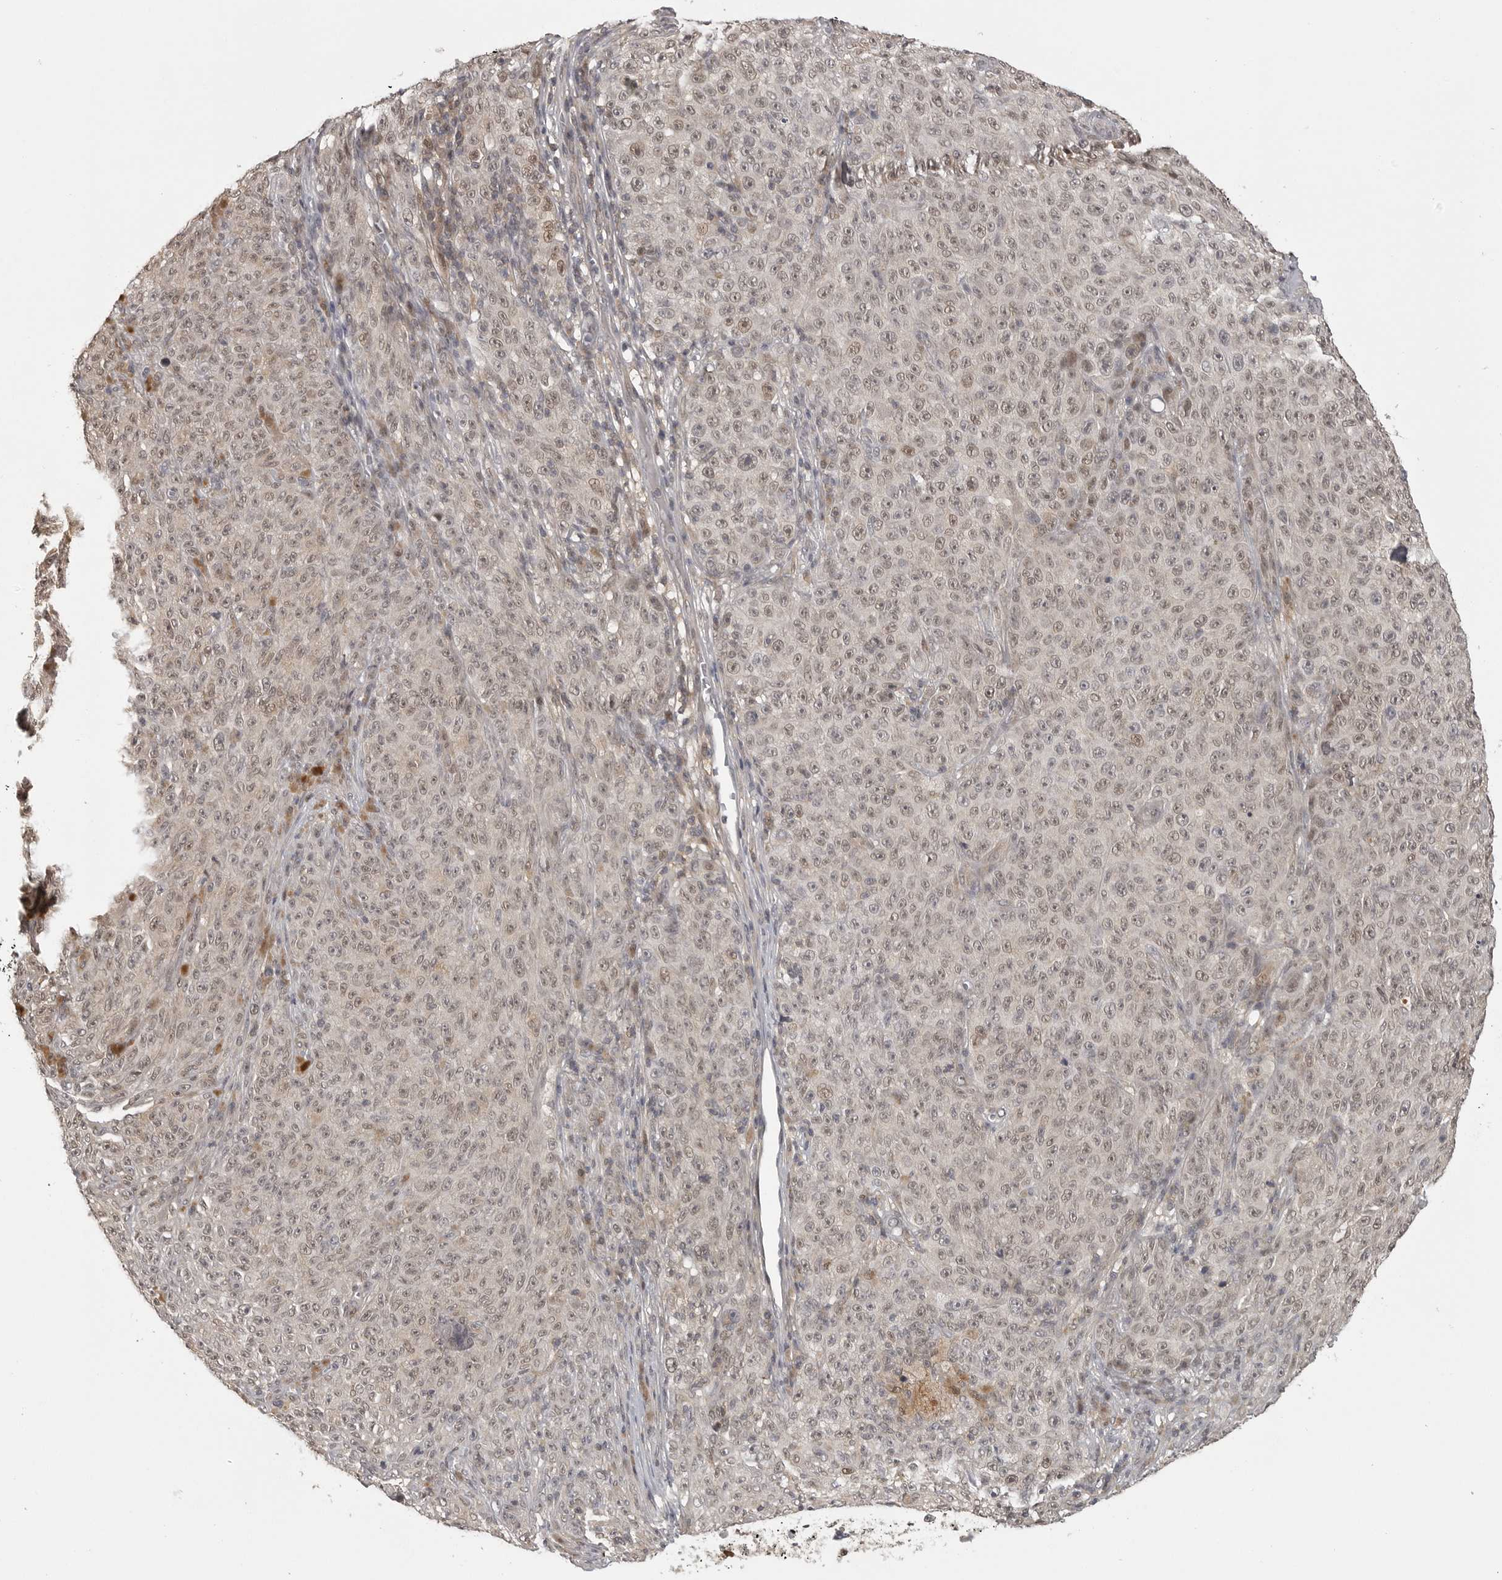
{"staining": {"intensity": "weak", "quantity": ">75%", "location": "nuclear"}, "tissue": "melanoma", "cell_type": "Tumor cells", "image_type": "cancer", "snomed": [{"axis": "morphology", "description": "Malignant melanoma, NOS"}, {"axis": "topography", "description": "Skin"}], "caption": "Protein expression analysis of human melanoma reveals weak nuclear positivity in about >75% of tumor cells.", "gene": "UROD", "patient": {"sex": "female", "age": 82}}